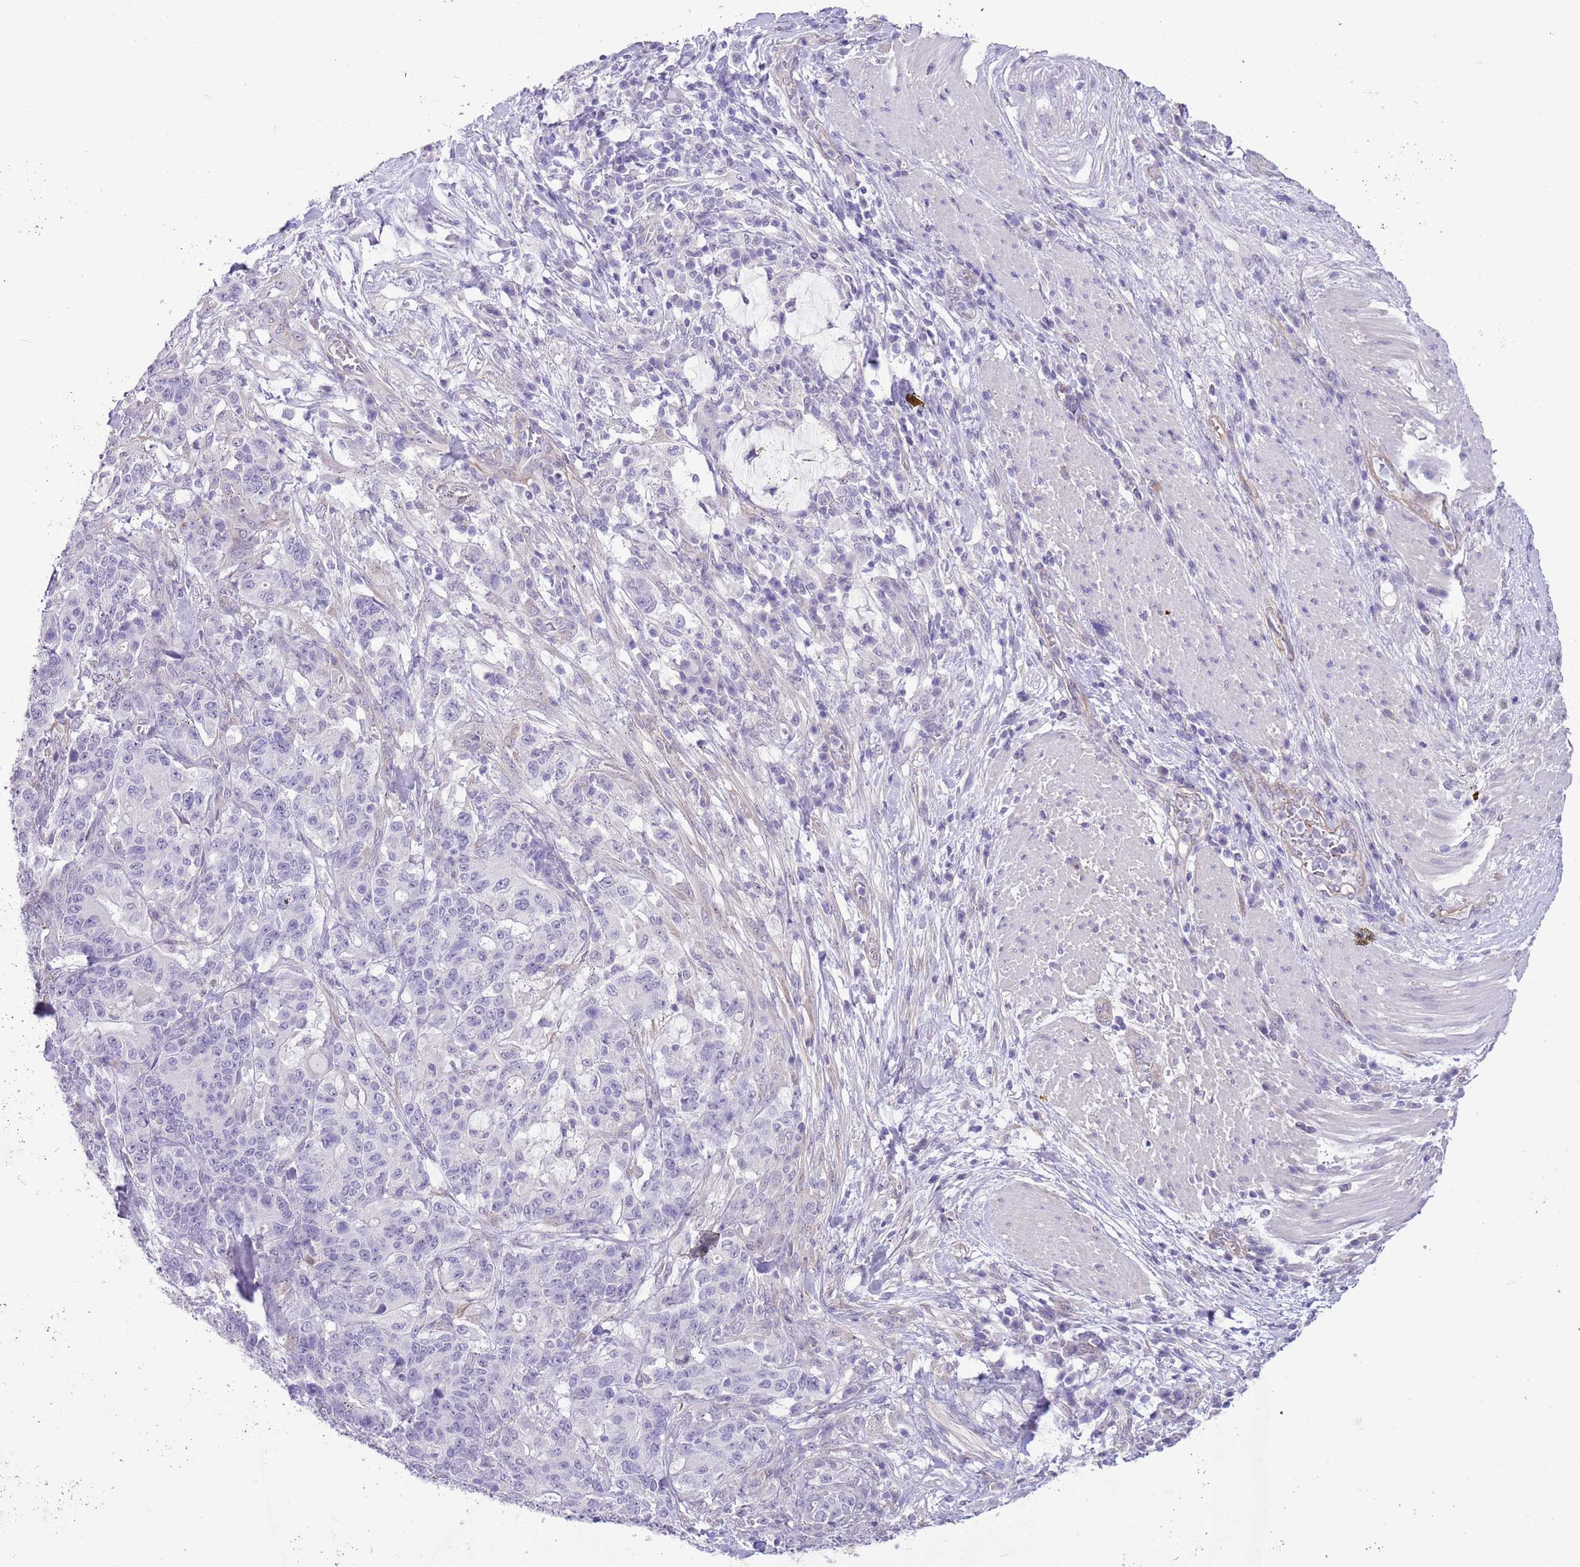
{"staining": {"intensity": "negative", "quantity": "none", "location": "none"}, "tissue": "stomach cancer", "cell_type": "Tumor cells", "image_type": "cancer", "snomed": [{"axis": "morphology", "description": "Normal tissue, NOS"}, {"axis": "morphology", "description": "Adenocarcinoma, NOS"}, {"axis": "topography", "description": "Stomach"}], "caption": "Immunohistochemistry (IHC) photomicrograph of neoplastic tissue: stomach adenocarcinoma stained with DAB (3,3'-diaminobenzidine) shows no significant protein staining in tumor cells.", "gene": "MIDN", "patient": {"sex": "female", "age": 64}}